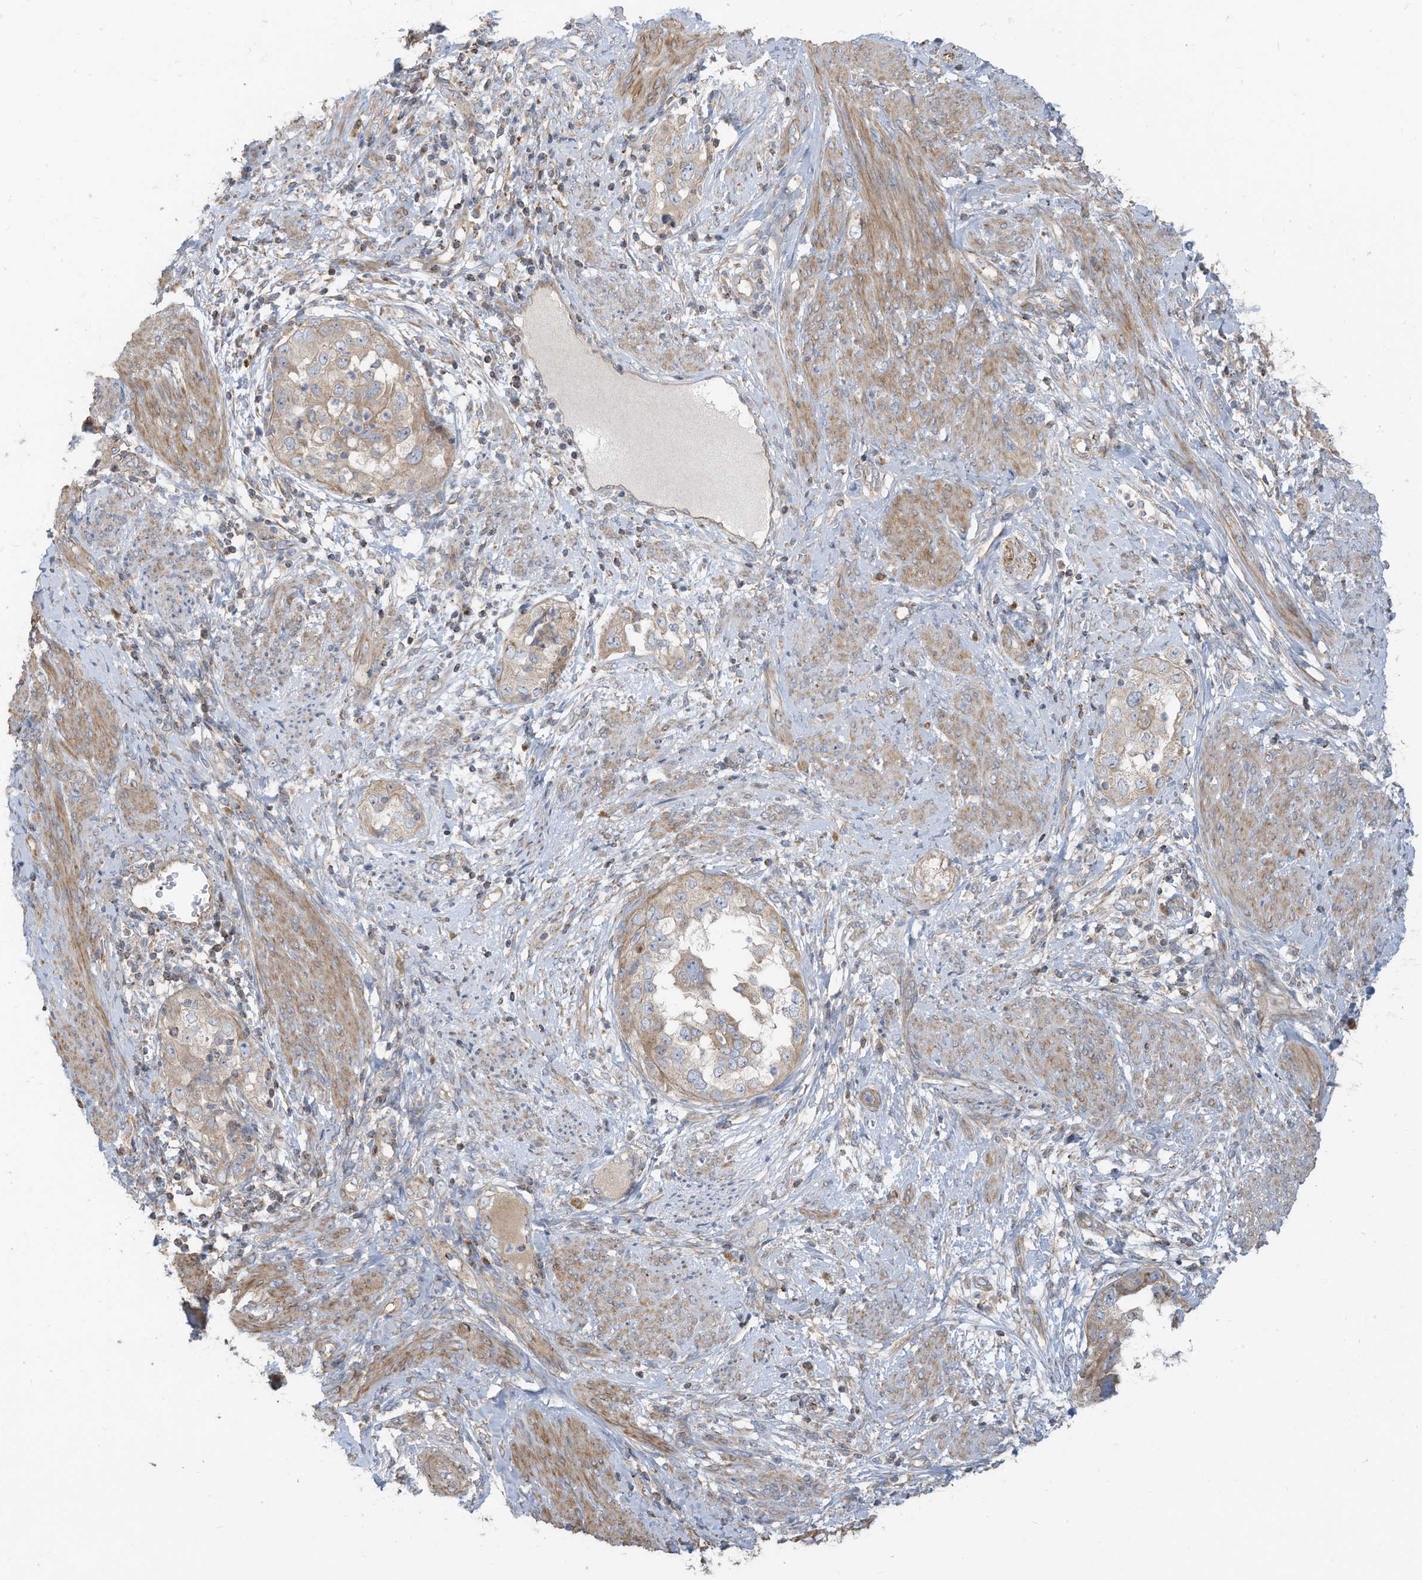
{"staining": {"intensity": "moderate", "quantity": ">75%", "location": "cytoplasmic/membranous"}, "tissue": "endometrial cancer", "cell_type": "Tumor cells", "image_type": "cancer", "snomed": [{"axis": "morphology", "description": "Adenocarcinoma, NOS"}, {"axis": "topography", "description": "Endometrium"}], "caption": "About >75% of tumor cells in human adenocarcinoma (endometrial) show moderate cytoplasmic/membranous protein positivity as visualized by brown immunohistochemical staining.", "gene": "GTPBP2", "patient": {"sex": "female", "age": 85}}